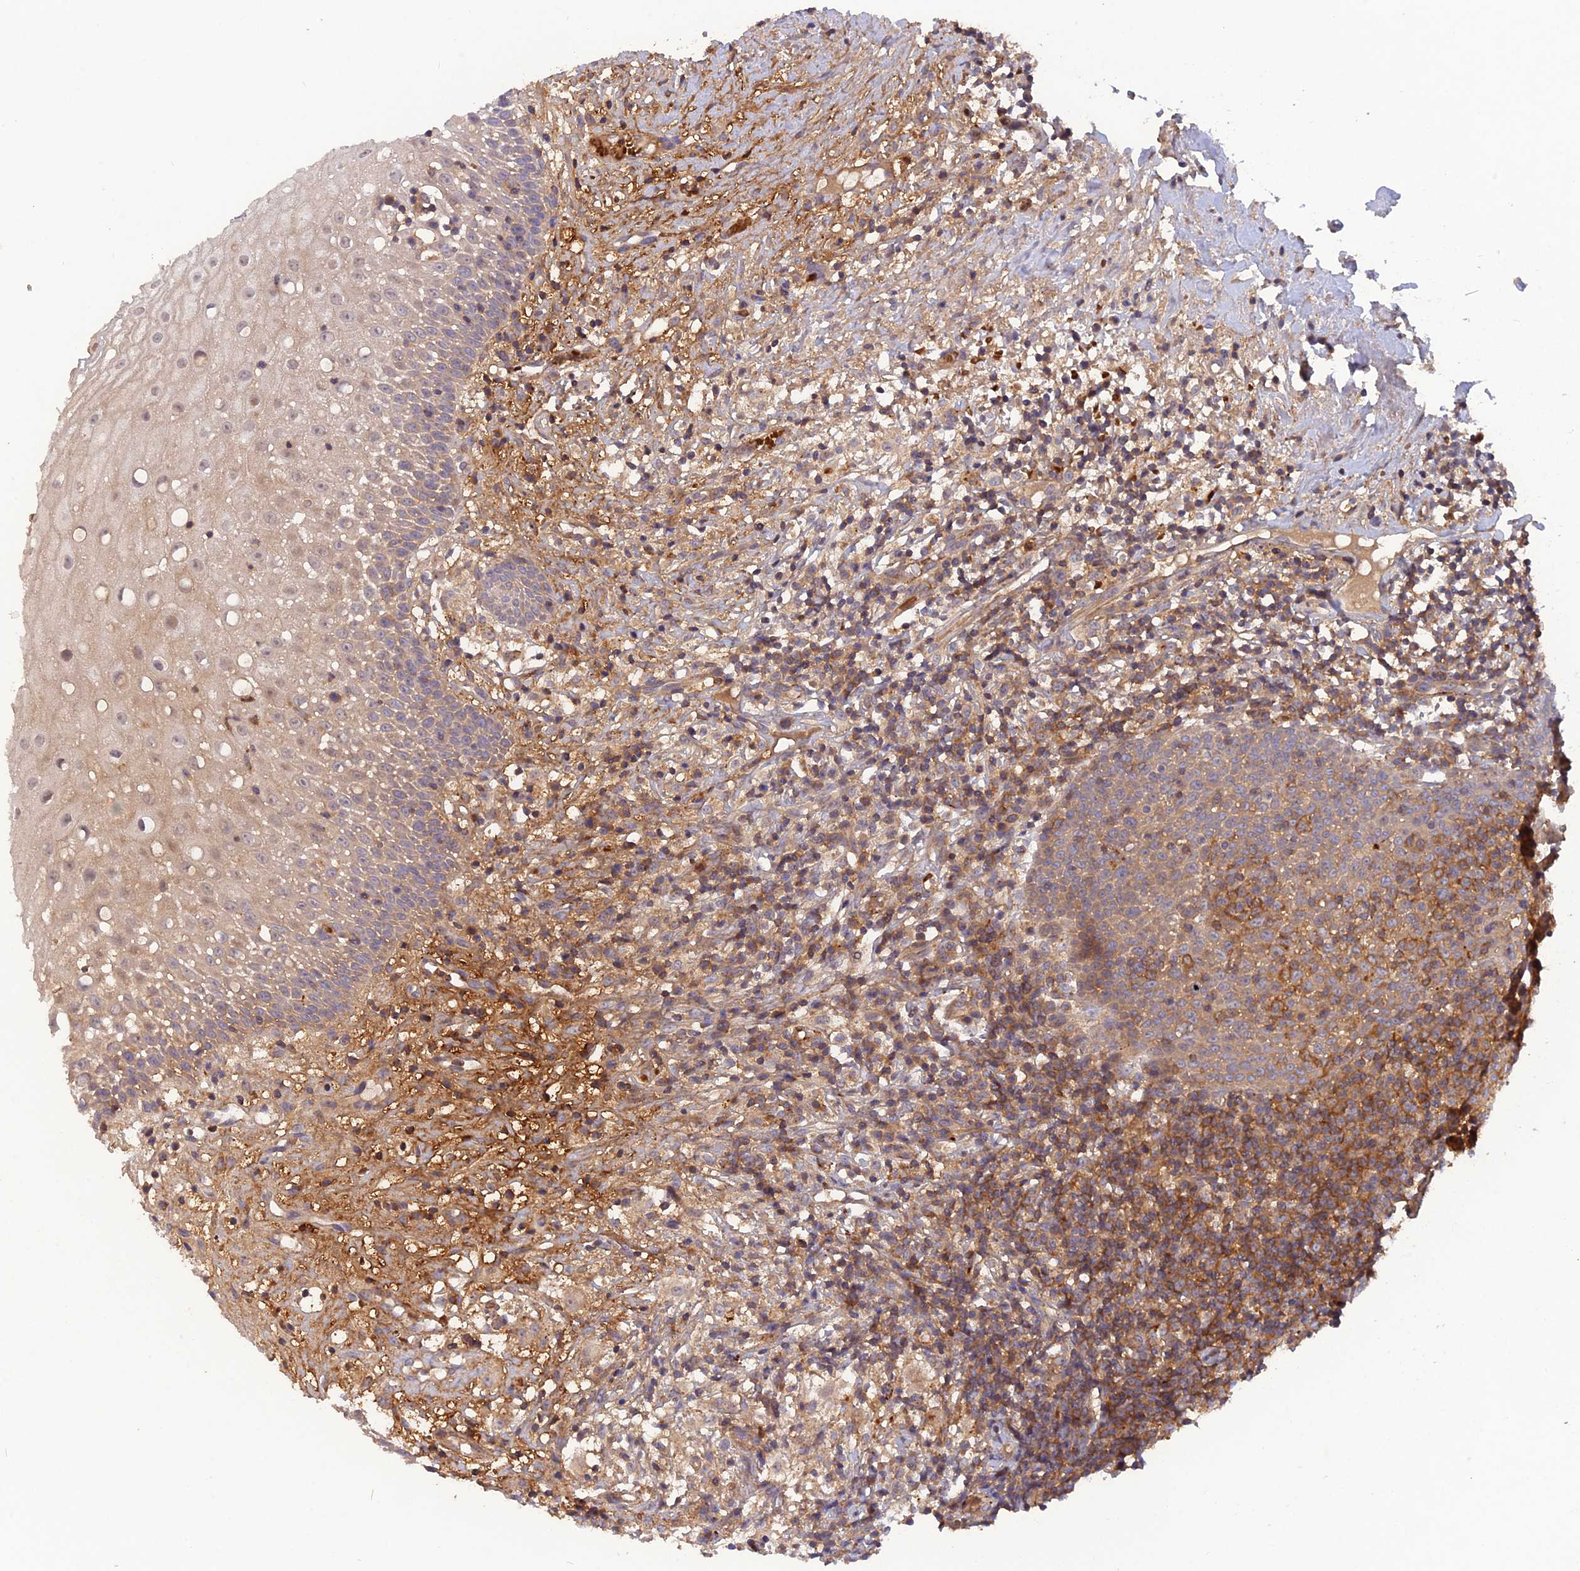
{"staining": {"intensity": "weak", "quantity": "<25%", "location": "cytoplasmic/membranous"}, "tissue": "oral mucosa", "cell_type": "Squamous epithelial cells", "image_type": "normal", "snomed": [{"axis": "morphology", "description": "Normal tissue, NOS"}, {"axis": "topography", "description": "Oral tissue"}], "caption": "Protein analysis of unremarkable oral mucosa displays no significant expression in squamous epithelial cells. (IHC, brightfield microscopy, high magnification).", "gene": "CPNE7", "patient": {"sex": "female", "age": 69}}